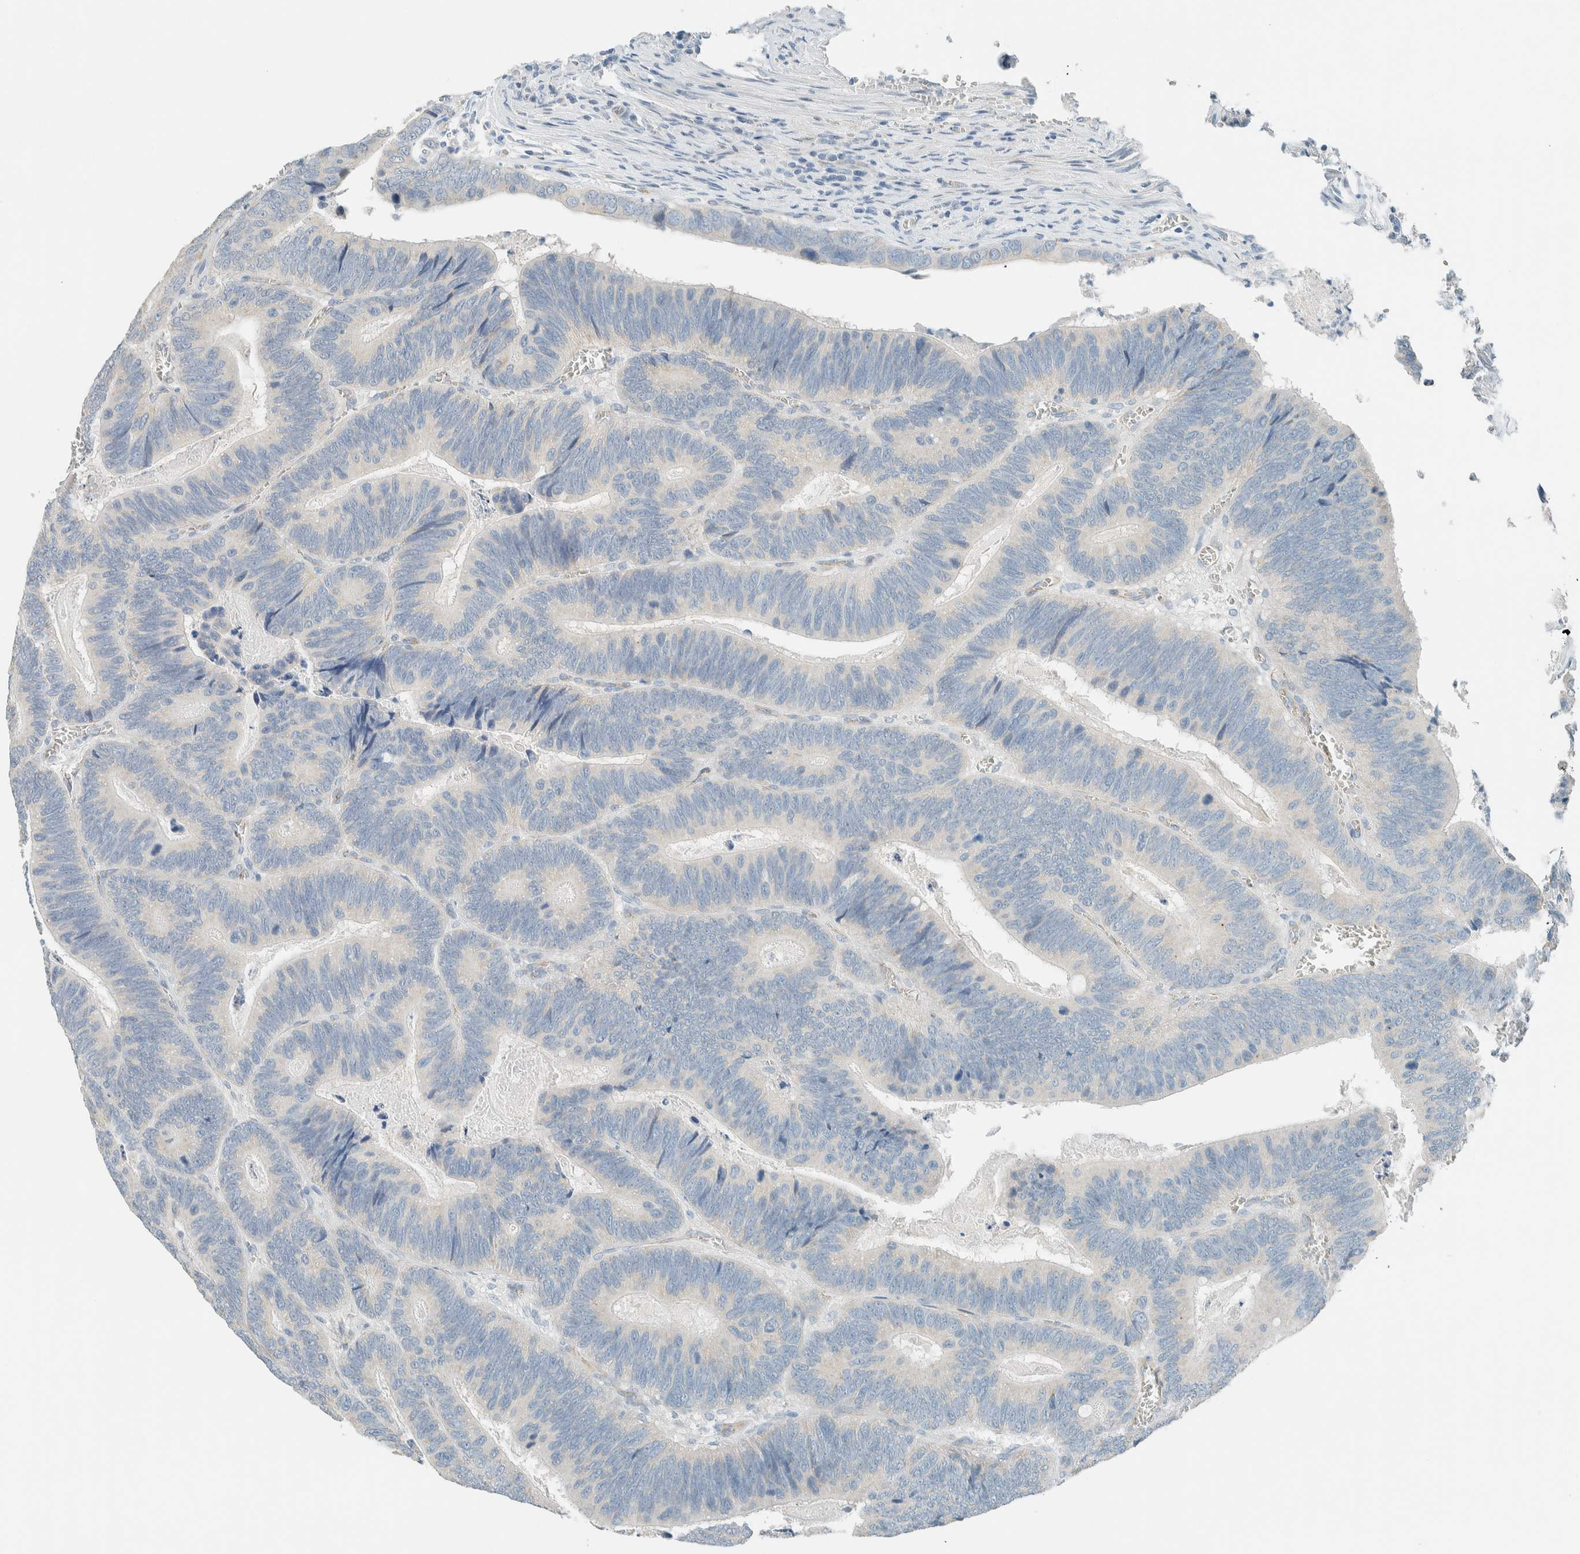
{"staining": {"intensity": "negative", "quantity": "none", "location": "none"}, "tissue": "colorectal cancer", "cell_type": "Tumor cells", "image_type": "cancer", "snomed": [{"axis": "morphology", "description": "Inflammation, NOS"}, {"axis": "morphology", "description": "Adenocarcinoma, NOS"}, {"axis": "topography", "description": "Colon"}], "caption": "IHC histopathology image of neoplastic tissue: human colorectal cancer (adenocarcinoma) stained with DAB exhibits no significant protein staining in tumor cells.", "gene": "SLFN12", "patient": {"sex": "male", "age": 72}}